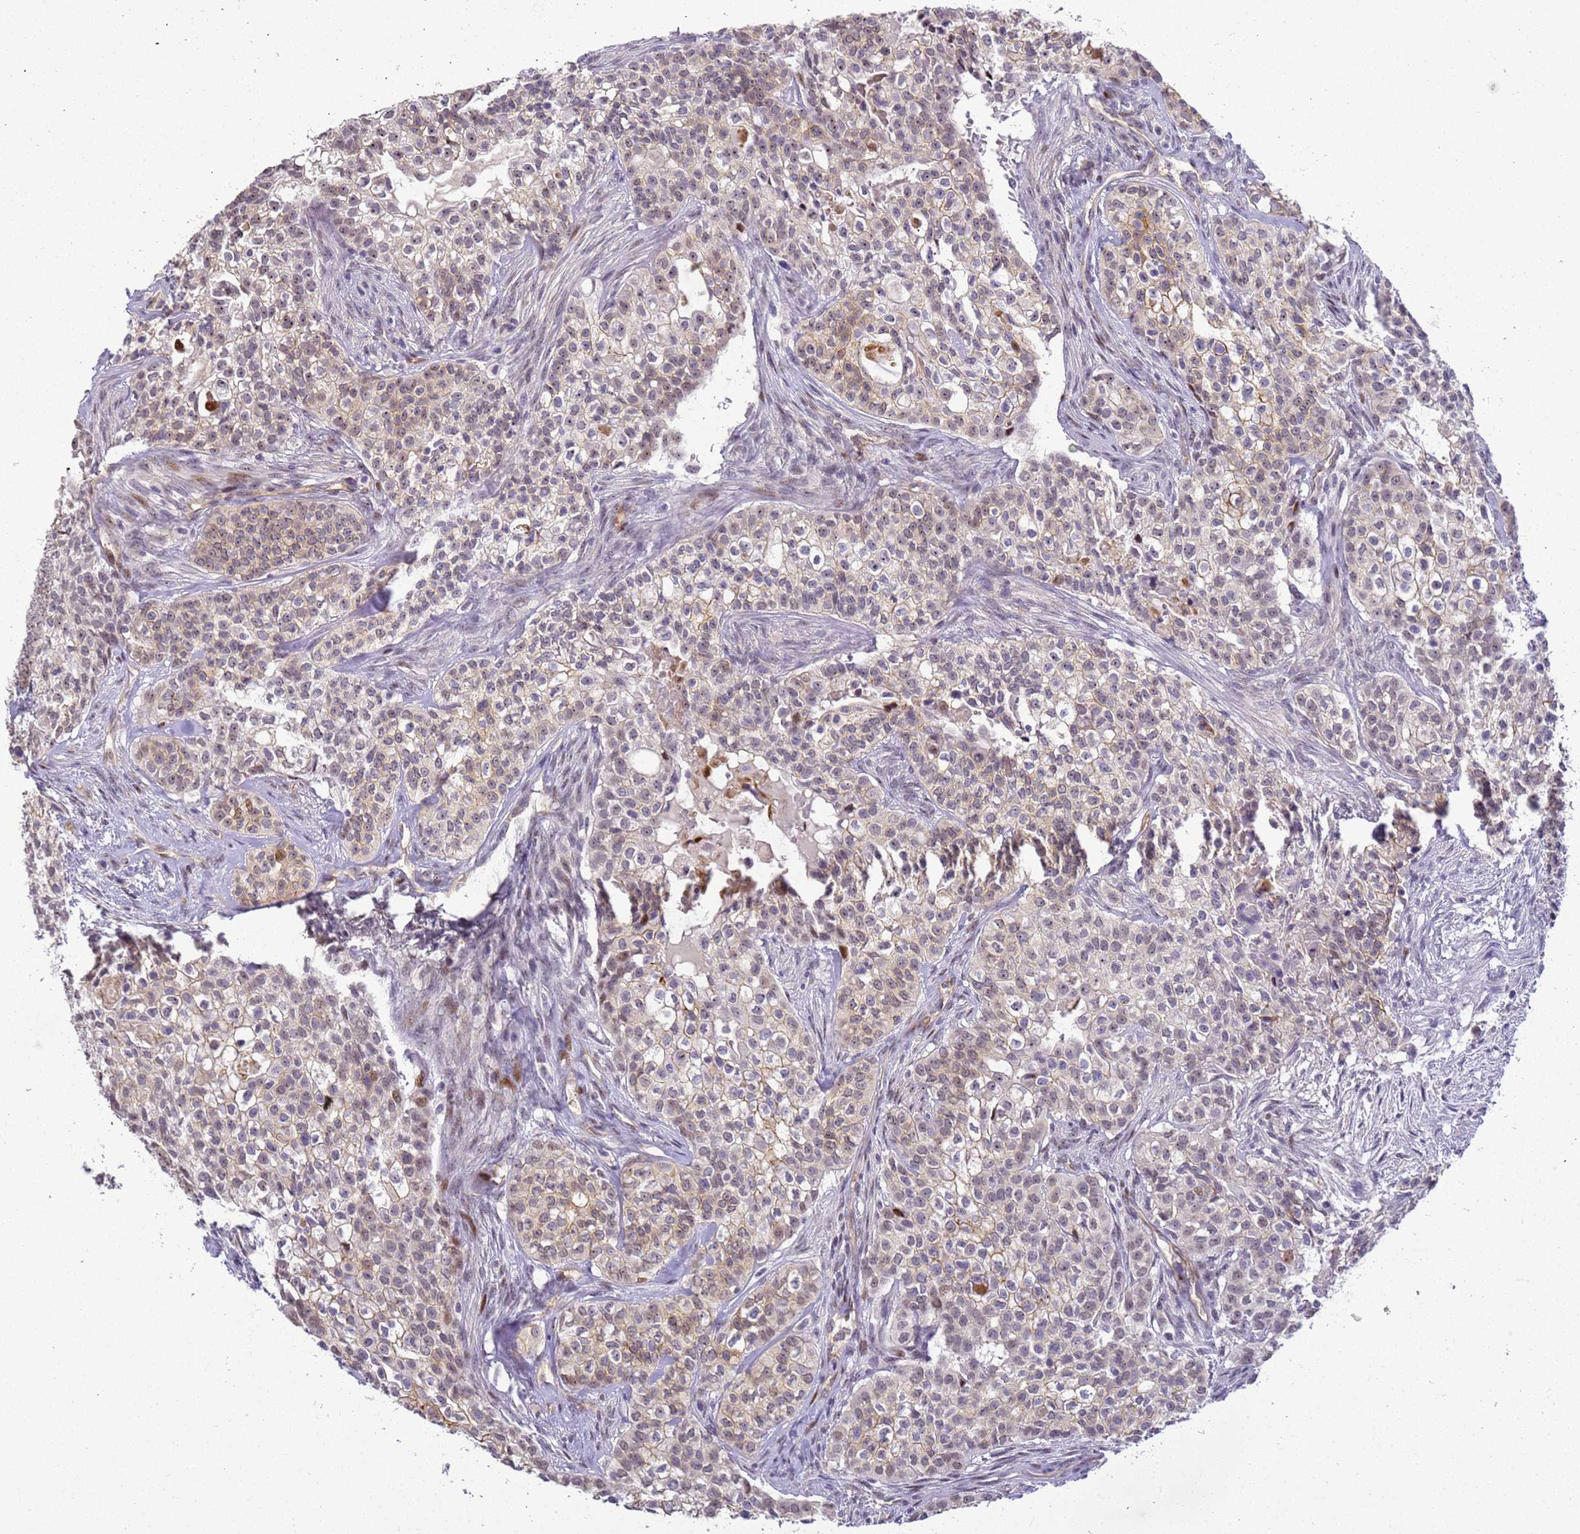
{"staining": {"intensity": "weak", "quantity": "<25%", "location": "cytoplasmic/membranous,nuclear"}, "tissue": "head and neck cancer", "cell_type": "Tumor cells", "image_type": "cancer", "snomed": [{"axis": "morphology", "description": "Adenocarcinoma, NOS"}, {"axis": "topography", "description": "Head-Neck"}], "caption": "A histopathology image of human head and neck cancer is negative for staining in tumor cells.", "gene": "GON4L", "patient": {"sex": "male", "age": 81}}